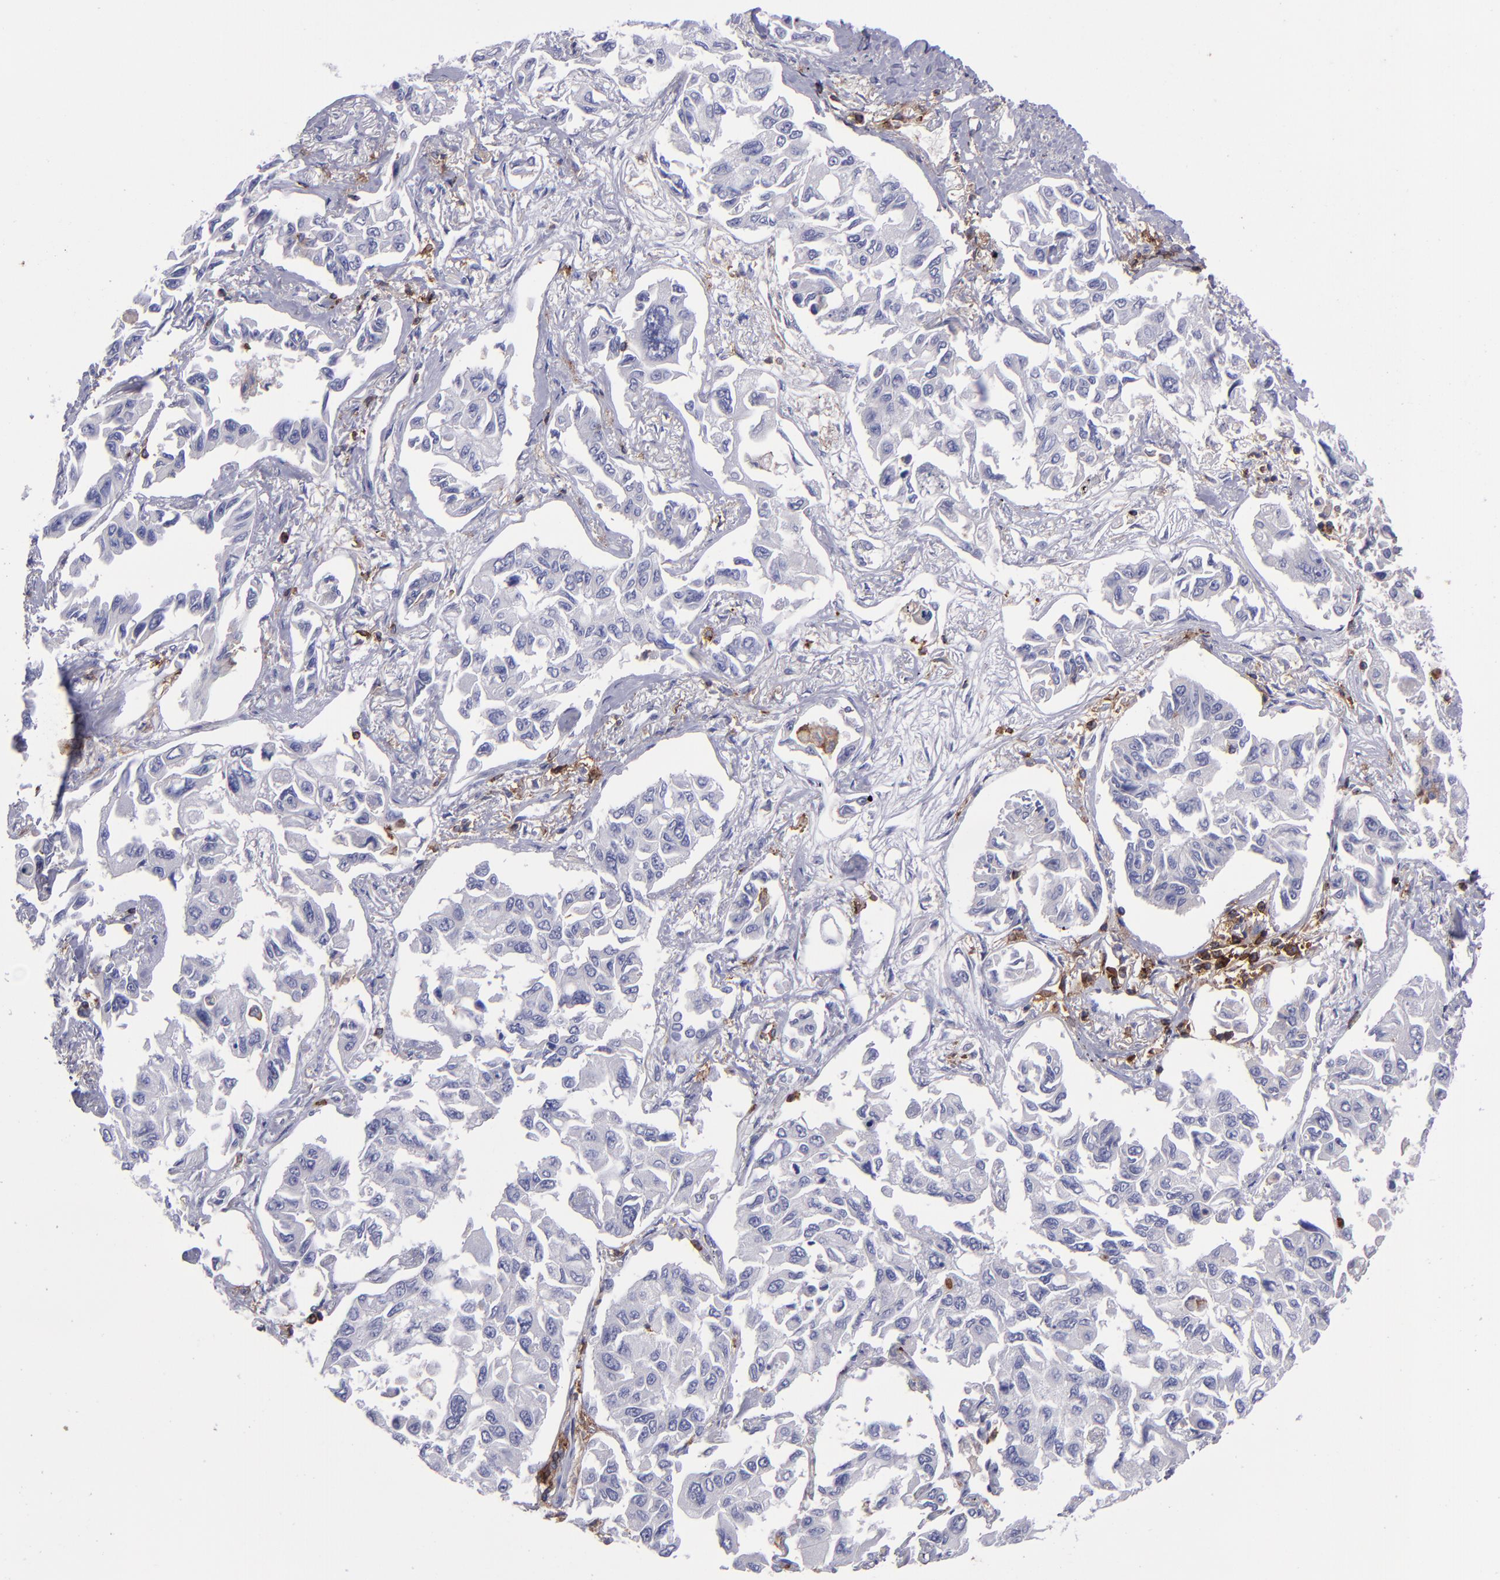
{"staining": {"intensity": "negative", "quantity": "none", "location": "none"}, "tissue": "lung cancer", "cell_type": "Tumor cells", "image_type": "cancer", "snomed": [{"axis": "morphology", "description": "Adenocarcinoma, NOS"}, {"axis": "topography", "description": "Lung"}], "caption": "Tumor cells show no significant staining in lung adenocarcinoma.", "gene": "ICAM3", "patient": {"sex": "male", "age": 64}}